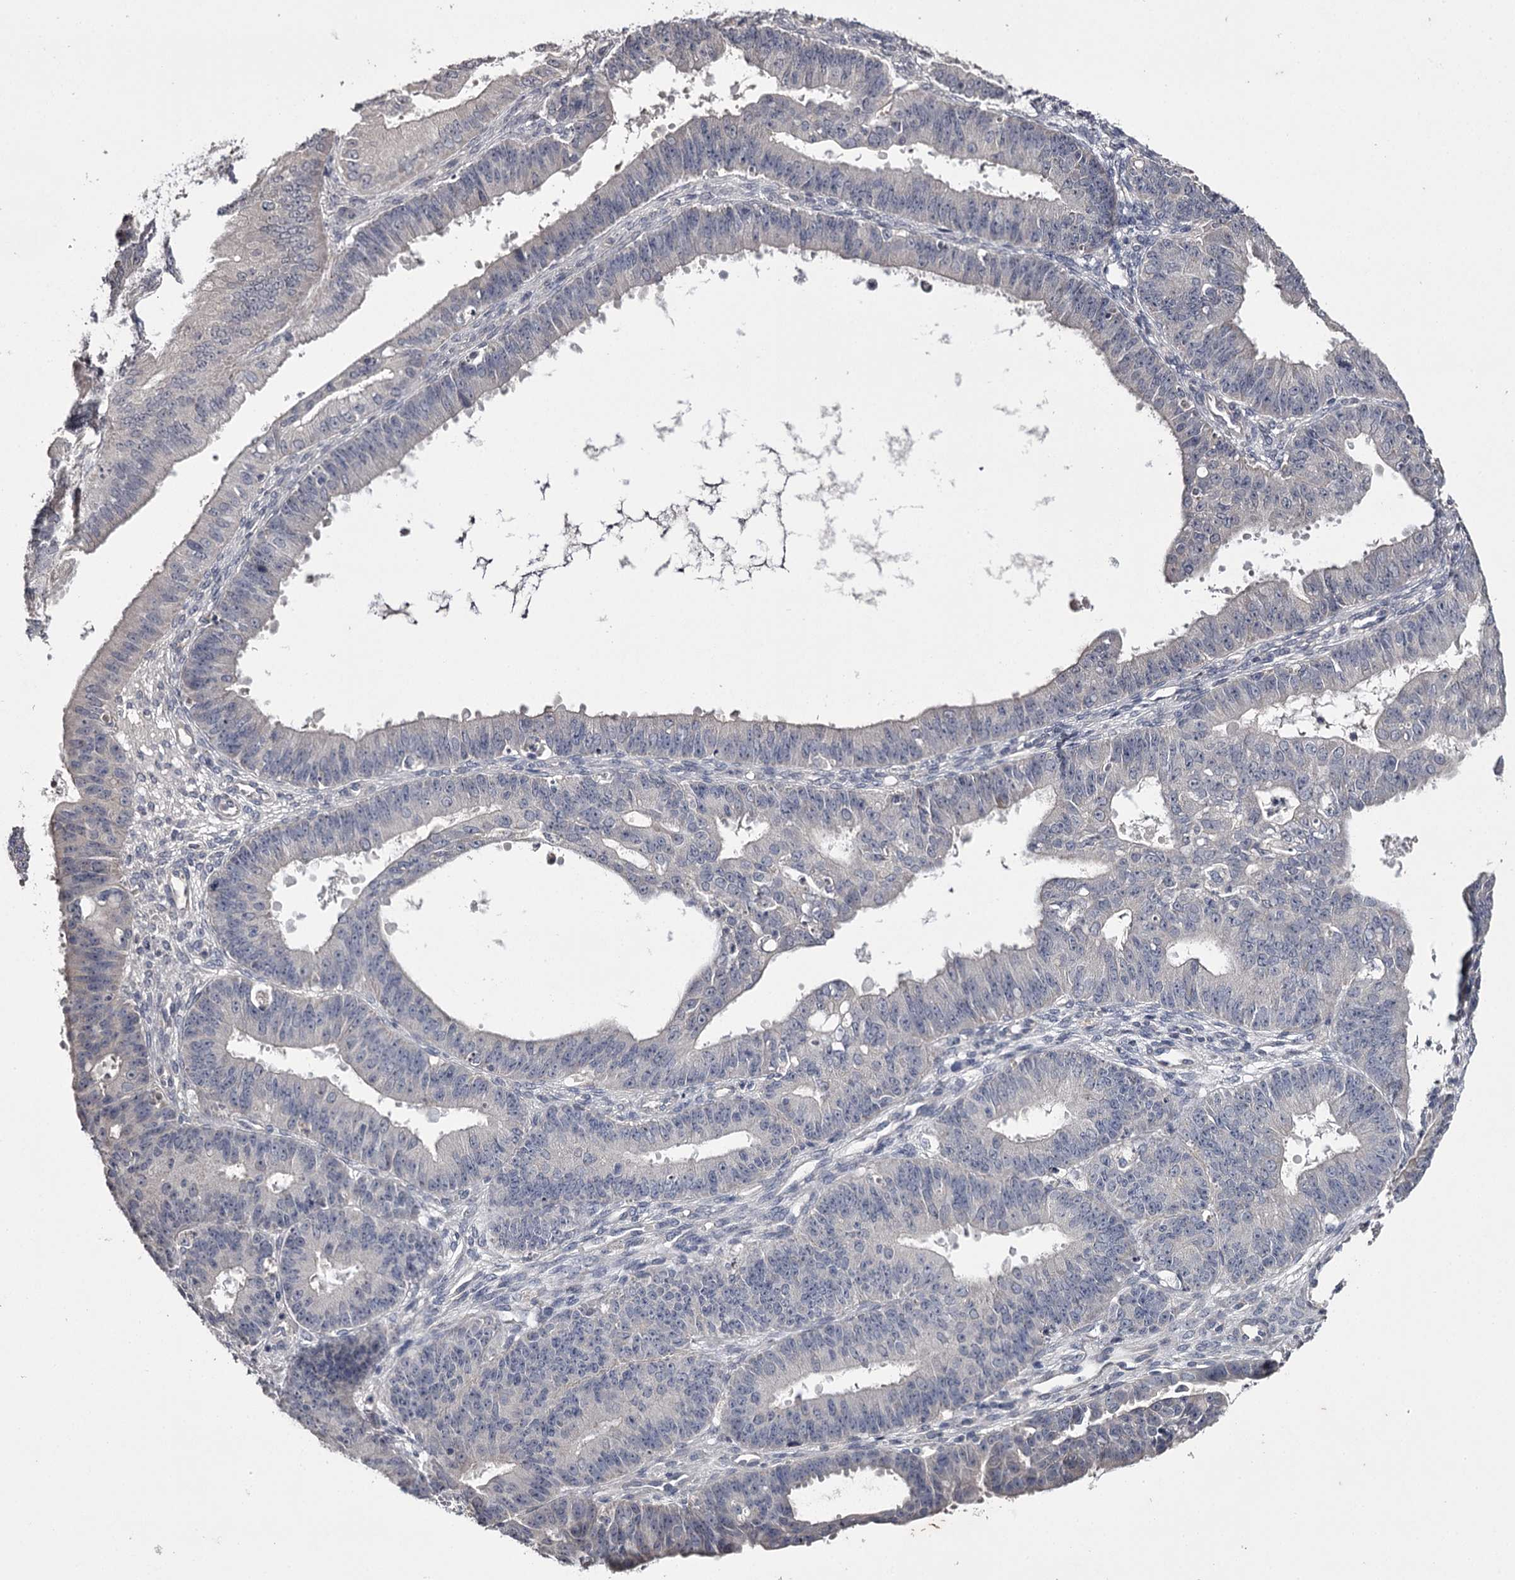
{"staining": {"intensity": "negative", "quantity": "none", "location": "none"}, "tissue": "ovarian cancer", "cell_type": "Tumor cells", "image_type": "cancer", "snomed": [{"axis": "morphology", "description": "Carcinoma, endometroid"}, {"axis": "topography", "description": "Appendix"}, {"axis": "topography", "description": "Ovary"}], "caption": "This is an immunohistochemistry (IHC) histopathology image of endometroid carcinoma (ovarian). There is no expression in tumor cells.", "gene": "PRM2", "patient": {"sex": "female", "age": 42}}